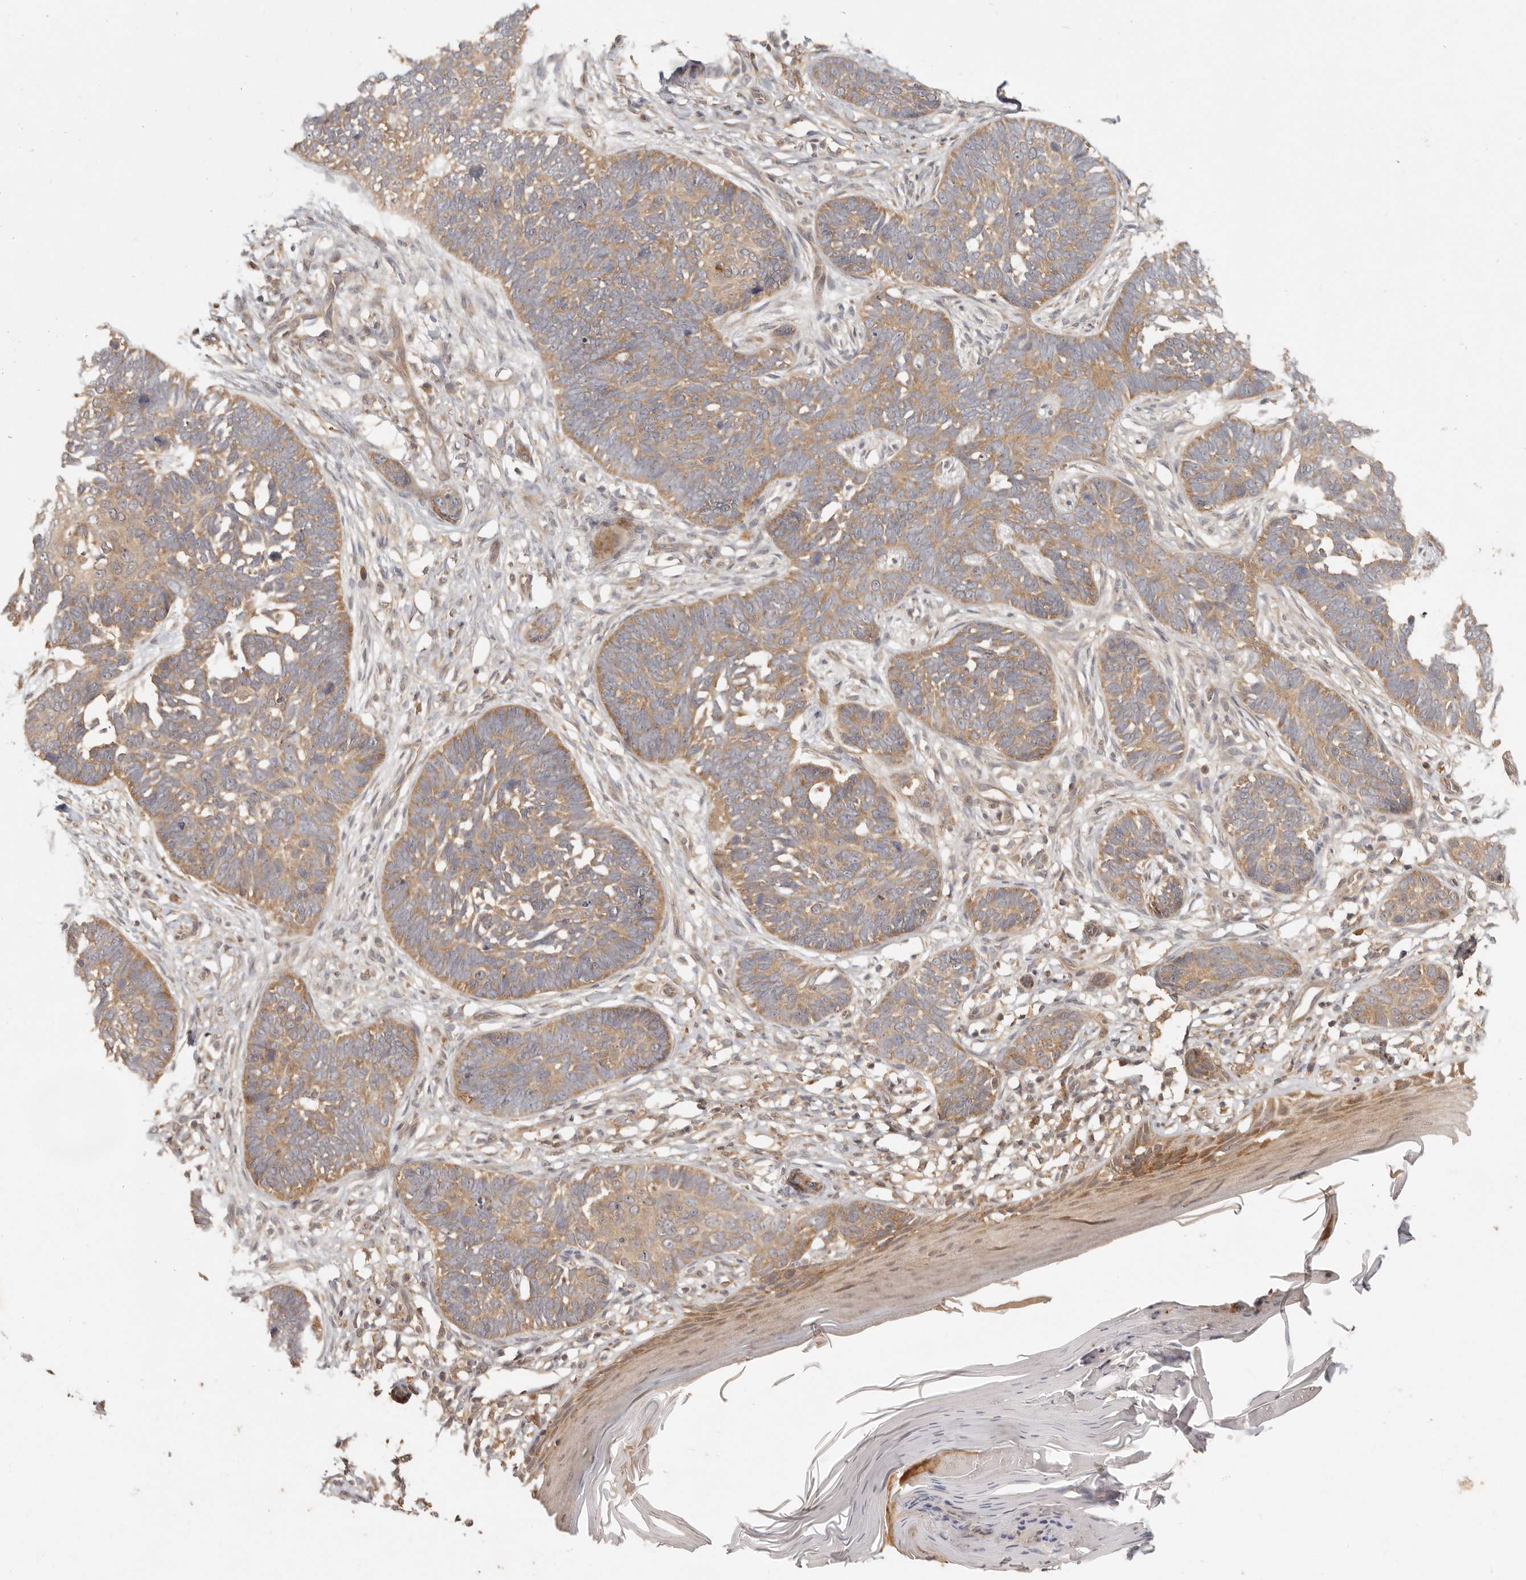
{"staining": {"intensity": "moderate", "quantity": ">75%", "location": "cytoplasmic/membranous"}, "tissue": "skin cancer", "cell_type": "Tumor cells", "image_type": "cancer", "snomed": [{"axis": "morphology", "description": "Normal tissue, NOS"}, {"axis": "morphology", "description": "Basal cell carcinoma"}, {"axis": "topography", "description": "Skin"}], "caption": "A high-resolution photomicrograph shows immunohistochemistry (IHC) staining of basal cell carcinoma (skin), which demonstrates moderate cytoplasmic/membranous expression in about >75% of tumor cells.", "gene": "VIPR1", "patient": {"sex": "male", "age": 77}}